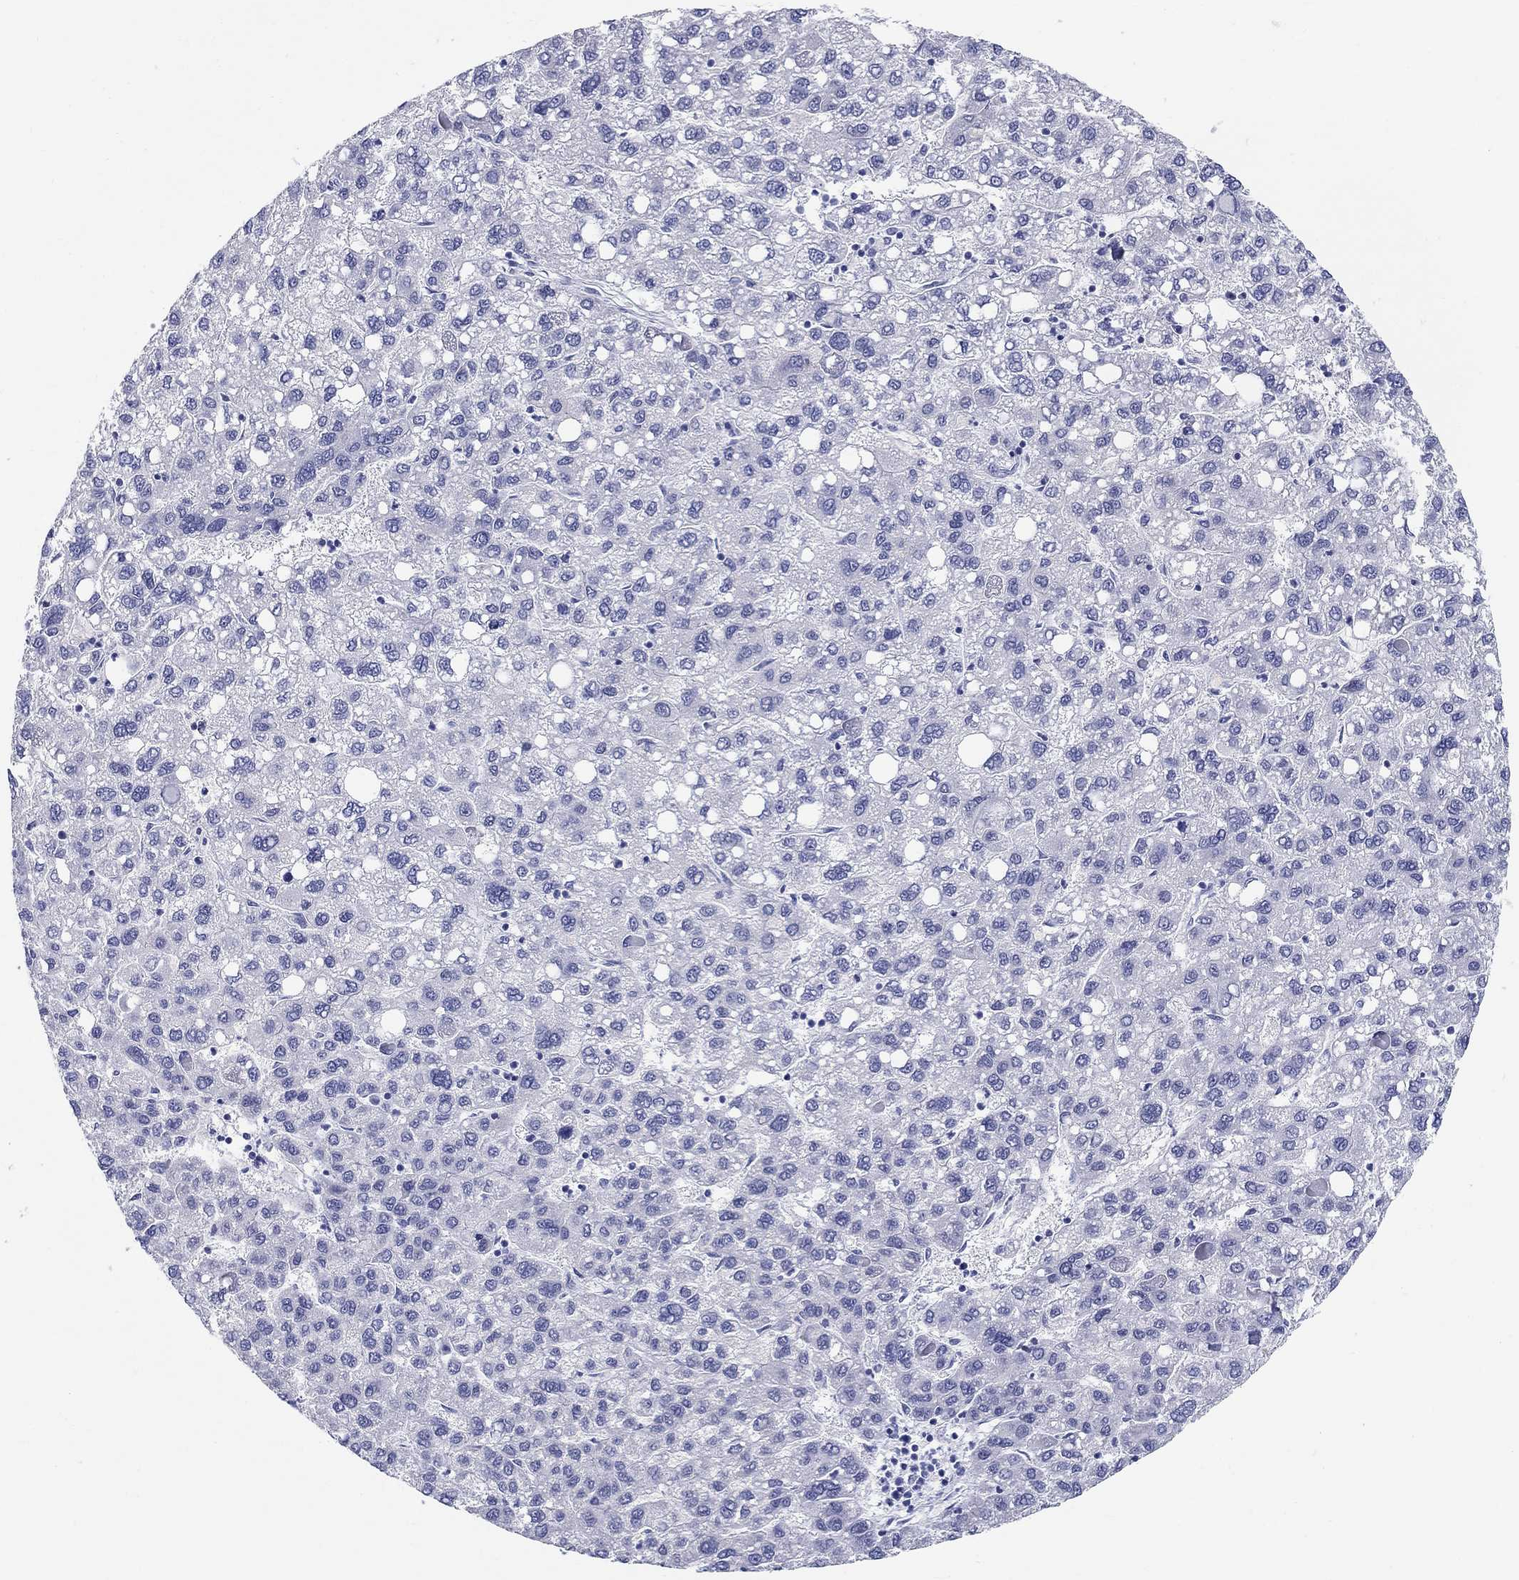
{"staining": {"intensity": "negative", "quantity": "none", "location": "none"}, "tissue": "liver cancer", "cell_type": "Tumor cells", "image_type": "cancer", "snomed": [{"axis": "morphology", "description": "Carcinoma, Hepatocellular, NOS"}, {"axis": "topography", "description": "Liver"}], "caption": "The histopathology image exhibits no significant positivity in tumor cells of liver hepatocellular carcinoma.", "gene": "LAMP5", "patient": {"sex": "female", "age": 82}}